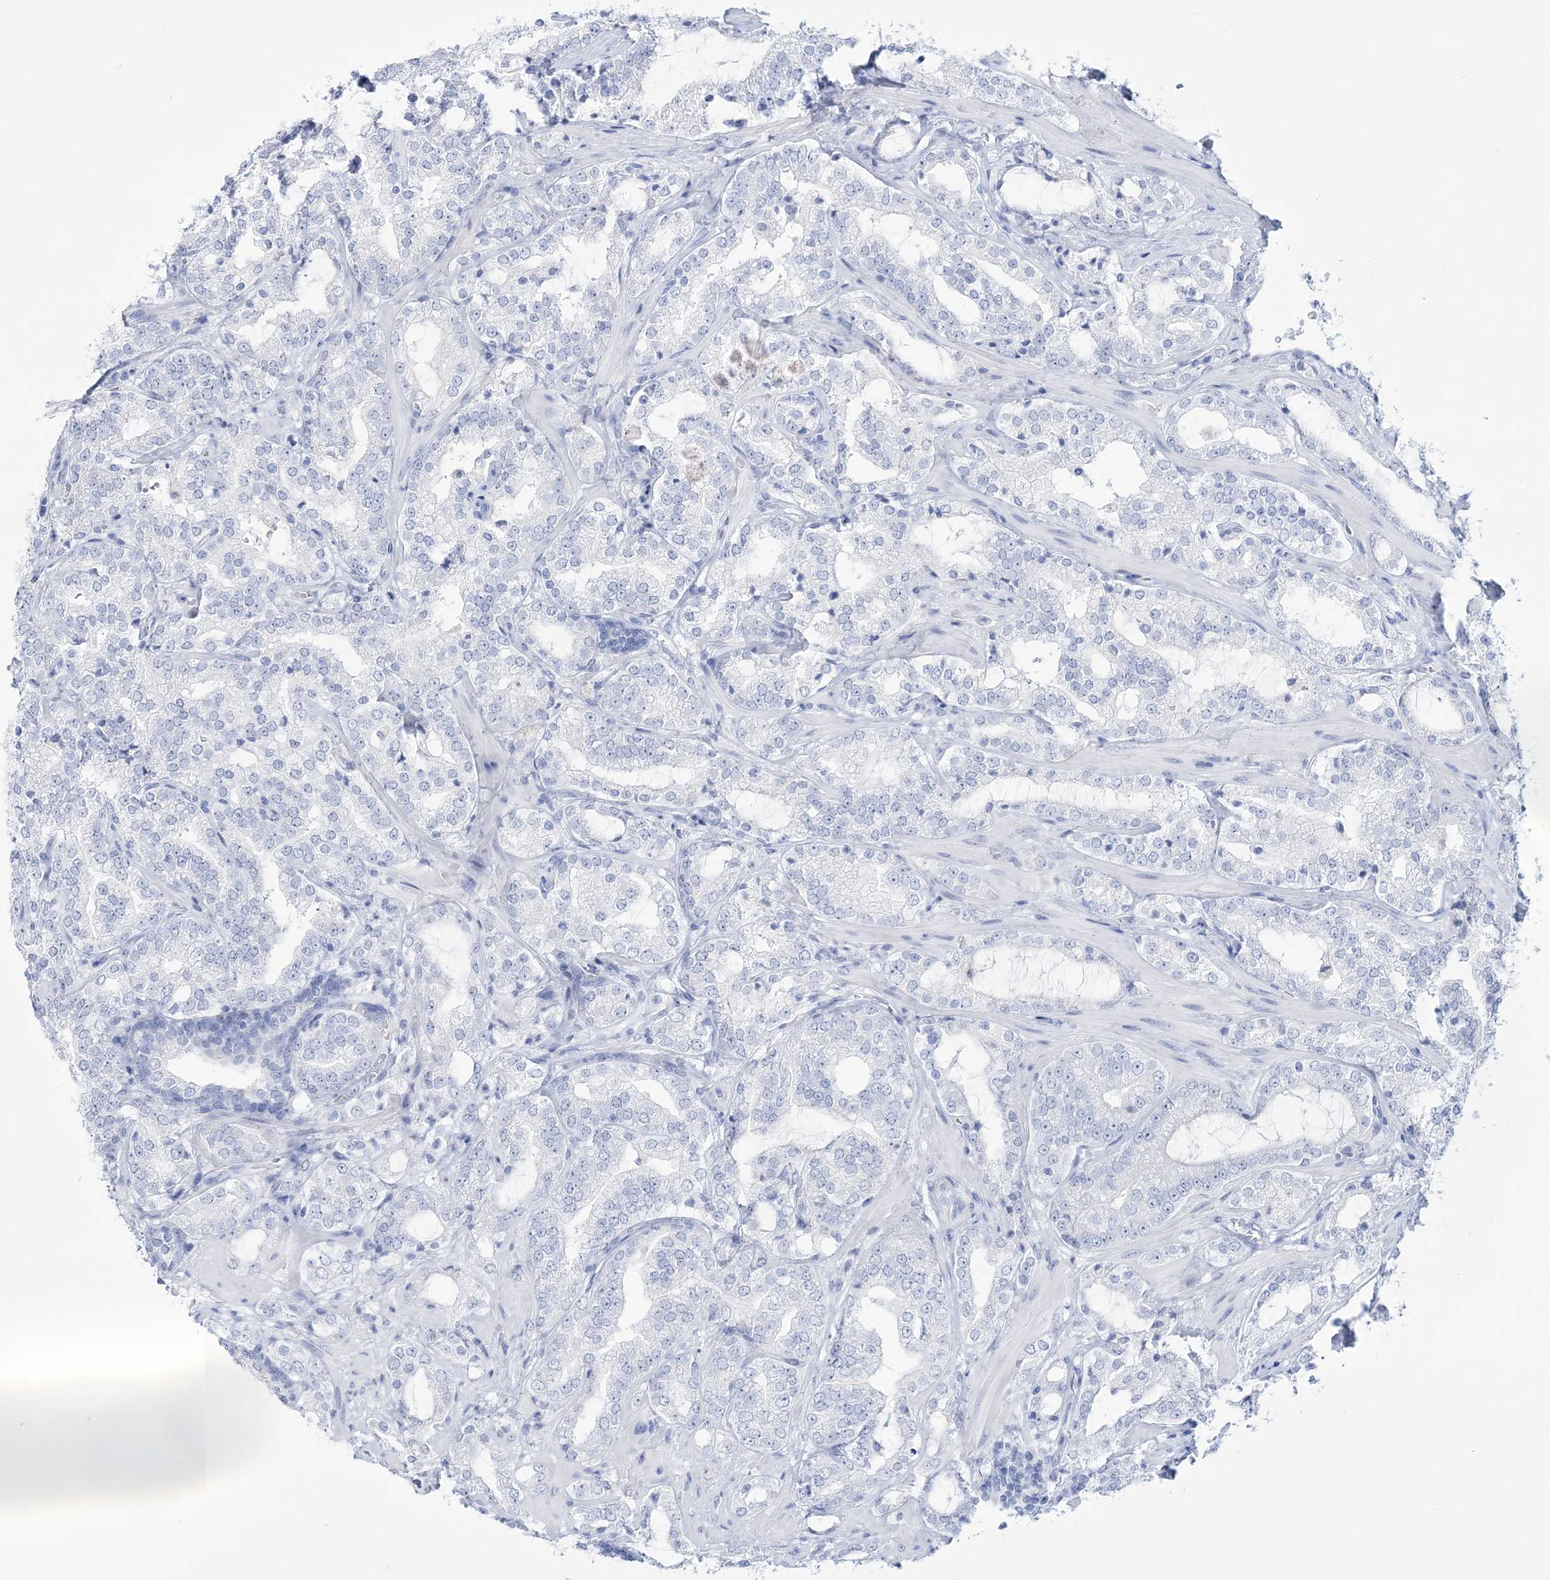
{"staining": {"intensity": "negative", "quantity": "none", "location": "none"}, "tissue": "prostate cancer", "cell_type": "Tumor cells", "image_type": "cancer", "snomed": [{"axis": "morphology", "description": "Adenocarcinoma, High grade"}, {"axis": "topography", "description": "Prostate"}], "caption": "This histopathology image is of prostate cancer stained with immunohistochemistry (IHC) to label a protein in brown with the nuclei are counter-stained blue. There is no positivity in tumor cells.", "gene": "RBP2", "patient": {"sex": "male", "age": 64}}